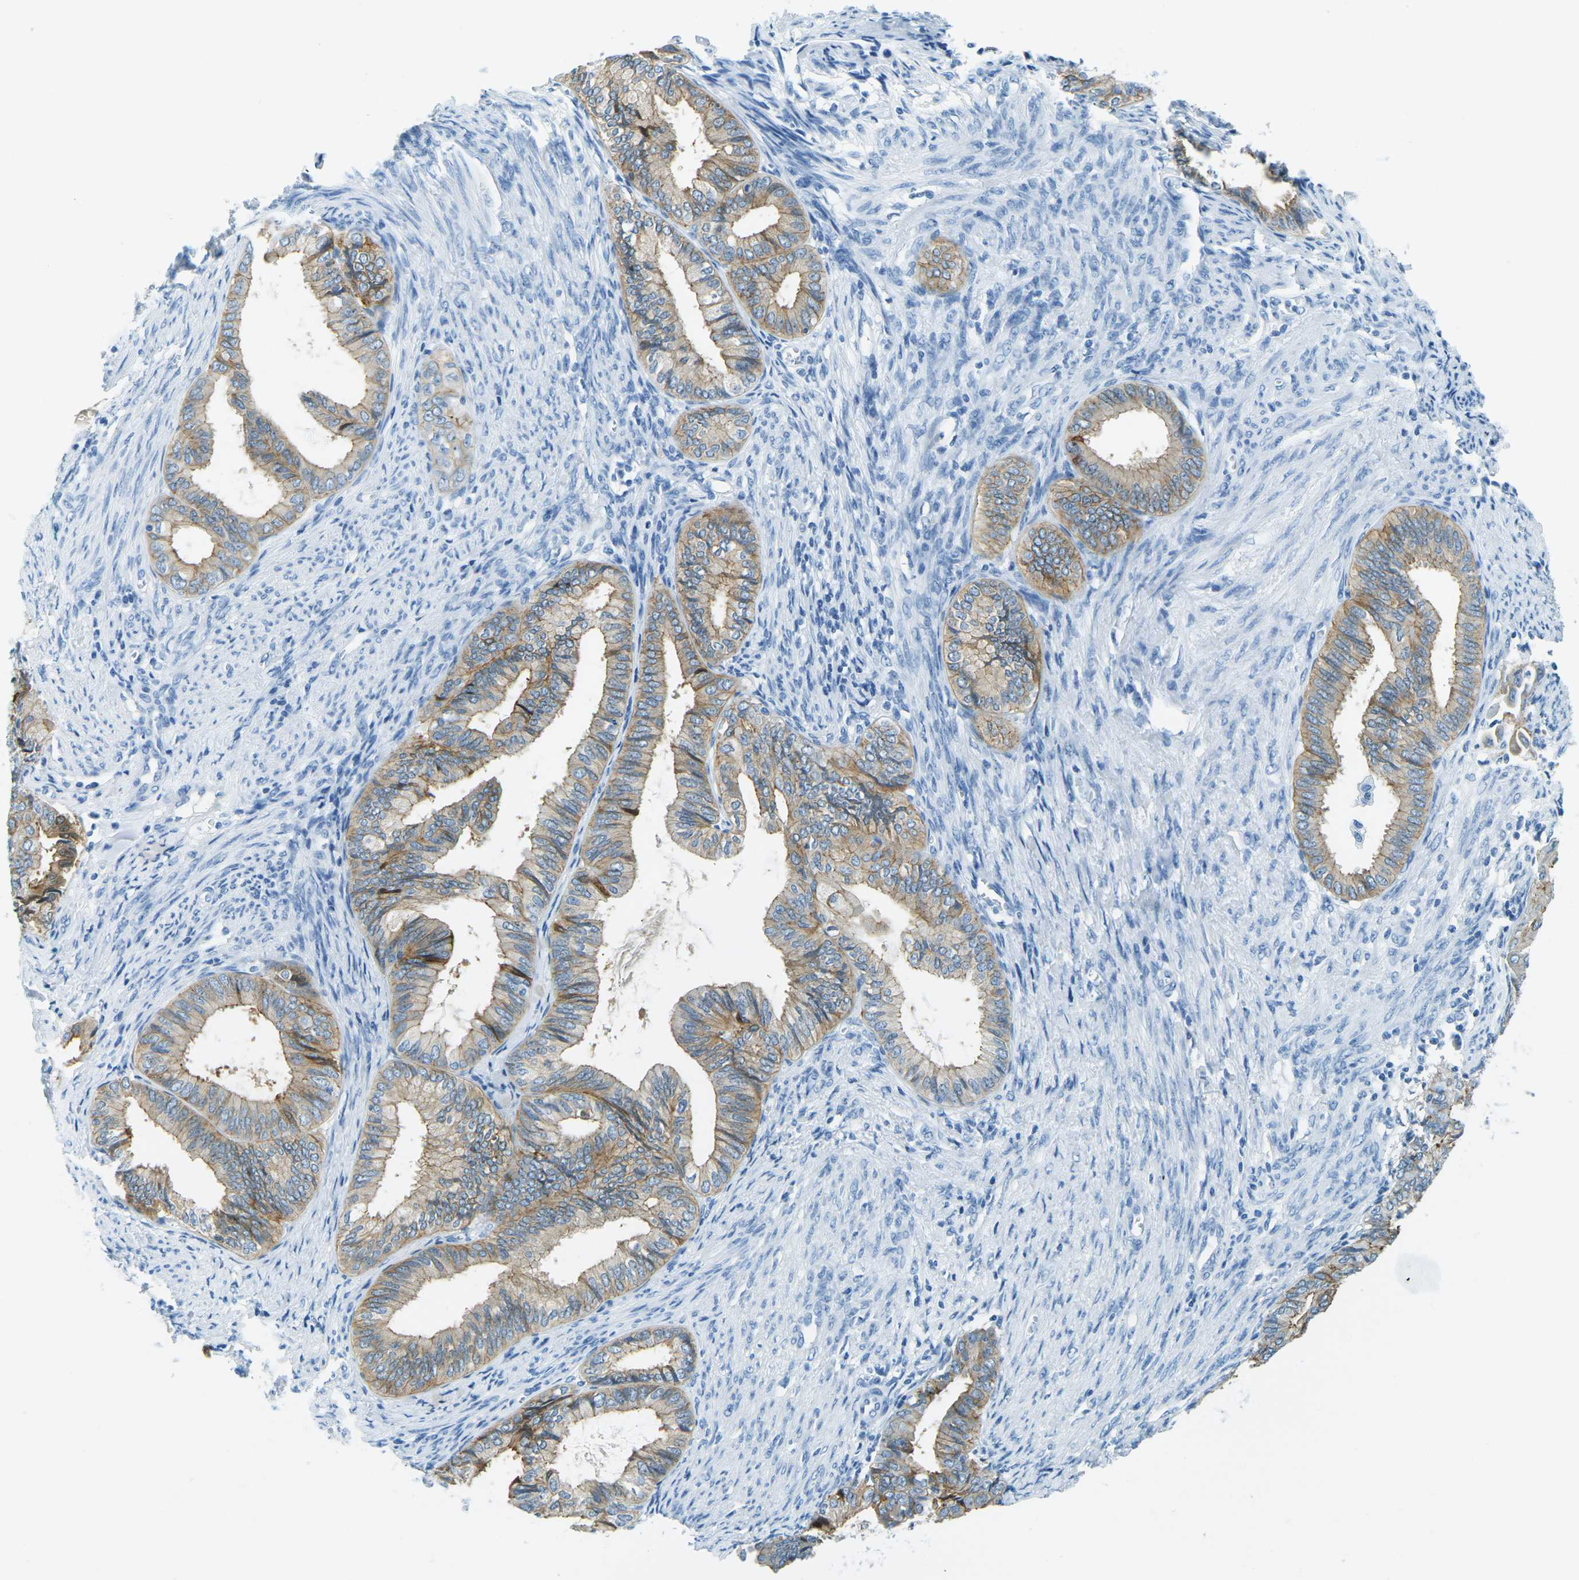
{"staining": {"intensity": "moderate", "quantity": "25%-75%", "location": "cytoplasmic/membranous"}, "tissue": "endometrial cancer", "cell_type": "Tumor cells", "image_type": "cancer", "snomed": [{"axis": "morphology", "description": "Adenocarcinoma, NOS"}, {"axis": "topography", "description": "Endometrium"}], "caption": "Tumor cells demonstrate moderate cytoplasmic/membranous positivity in approximately 25%-75% of cells in endometrial cancer.", "gene": "OCLN", "patient": {"sex": "female", "age": 86}}